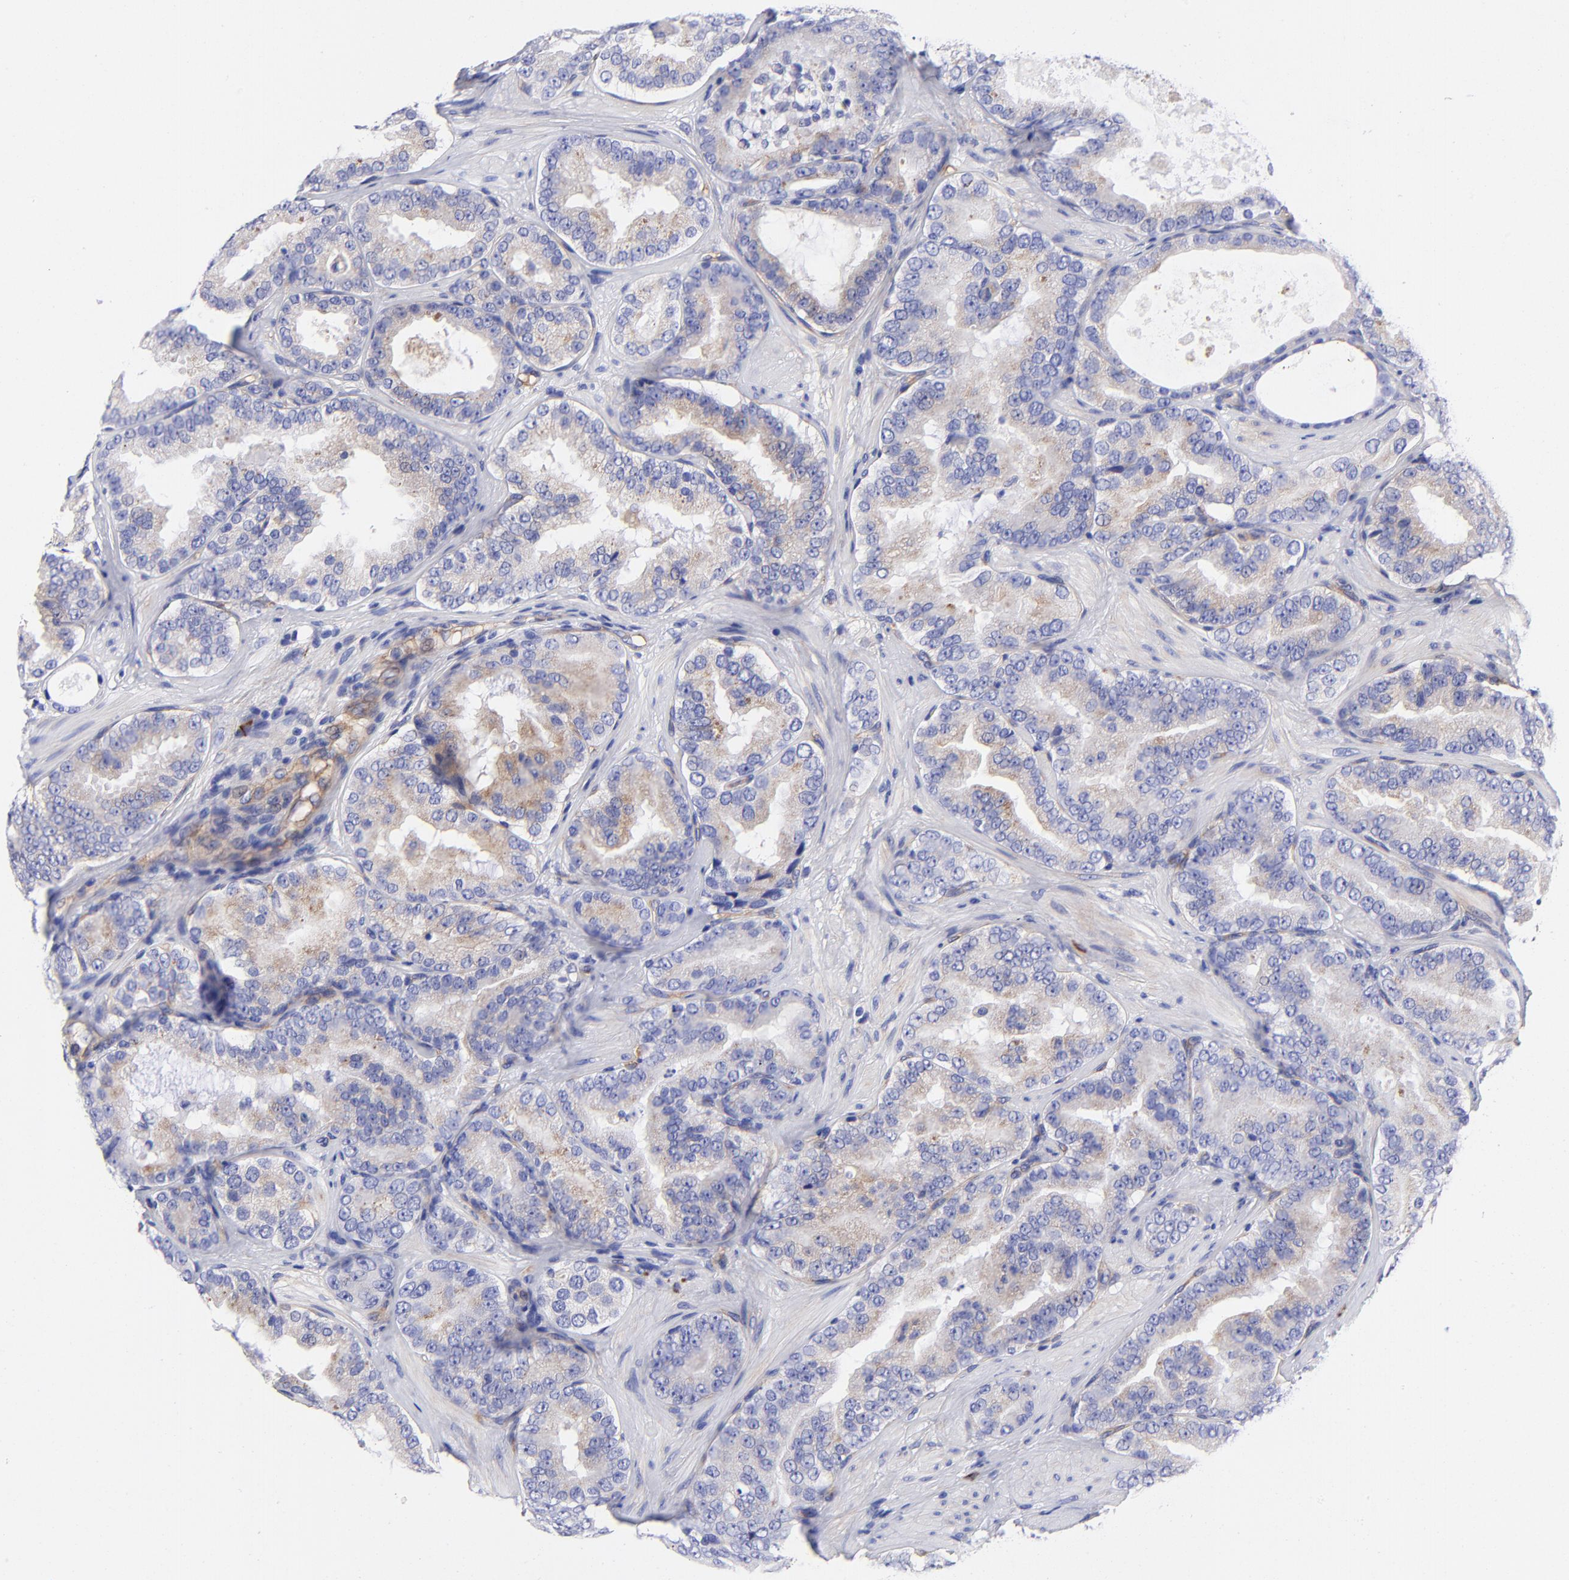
{"staining": {"intensity": "weak", "quantity": "25%-75%", "location": "cytoplasmic/membranous"}, "tissue": "prostate cancer", "cell_type": "Tumor cells", "image_type": "cancer", "snomed": [{"axis": "morphology", "description": "Adenocarcinoma, Low grade"}, {"axis": "topography", "description": "Prostate"}], "caption": "This micrograph exhibits IHC staining of adenocarcinoma (low-grade) (prostate), with low weak cytoplasmic/membranous staining in about 25%-75% of tumor cells.", "gene": "PPFIBP1", "patient": {"sex": "male", "age": 59}}